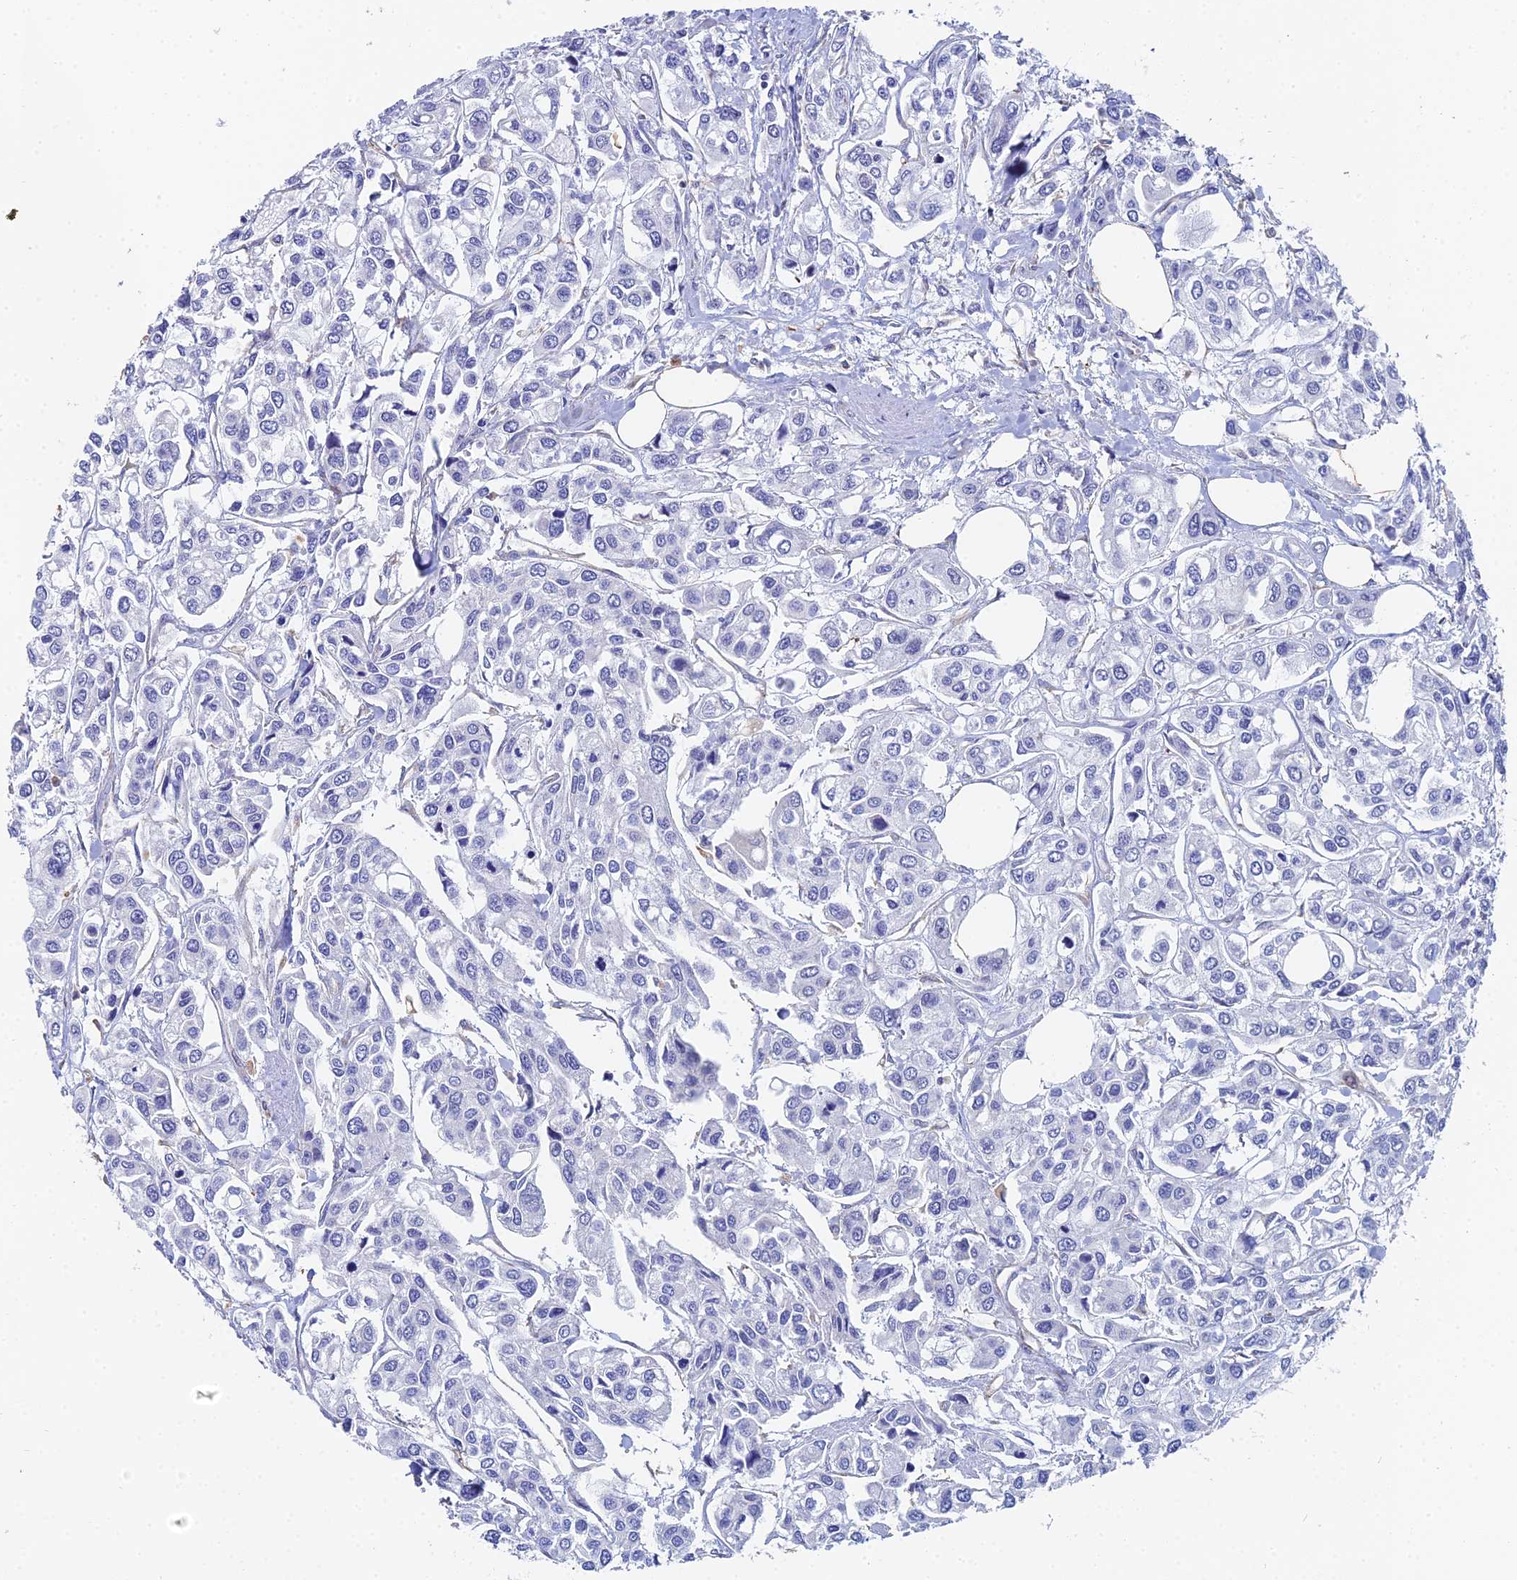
{"staining": {"intensity": "negative", "quantity": "none", "location": "none"}, "tissue": "urothelial cancer", "cell_type": "Tumor cells", "image_type": "cancer", "snomed": [{"axis": "morphology", "description": "Urothelial carcinoma, High grade"}, {"axis": "topography", "description": "Urinary bladder"}], "caption": "DAB immunohistochemical staining of urothelial carcinoma (high-grade) reveals no significant expression in tumor cells.", "gene": "ENSG00000268674", "patient": {"sex": "male", "age": 67}}